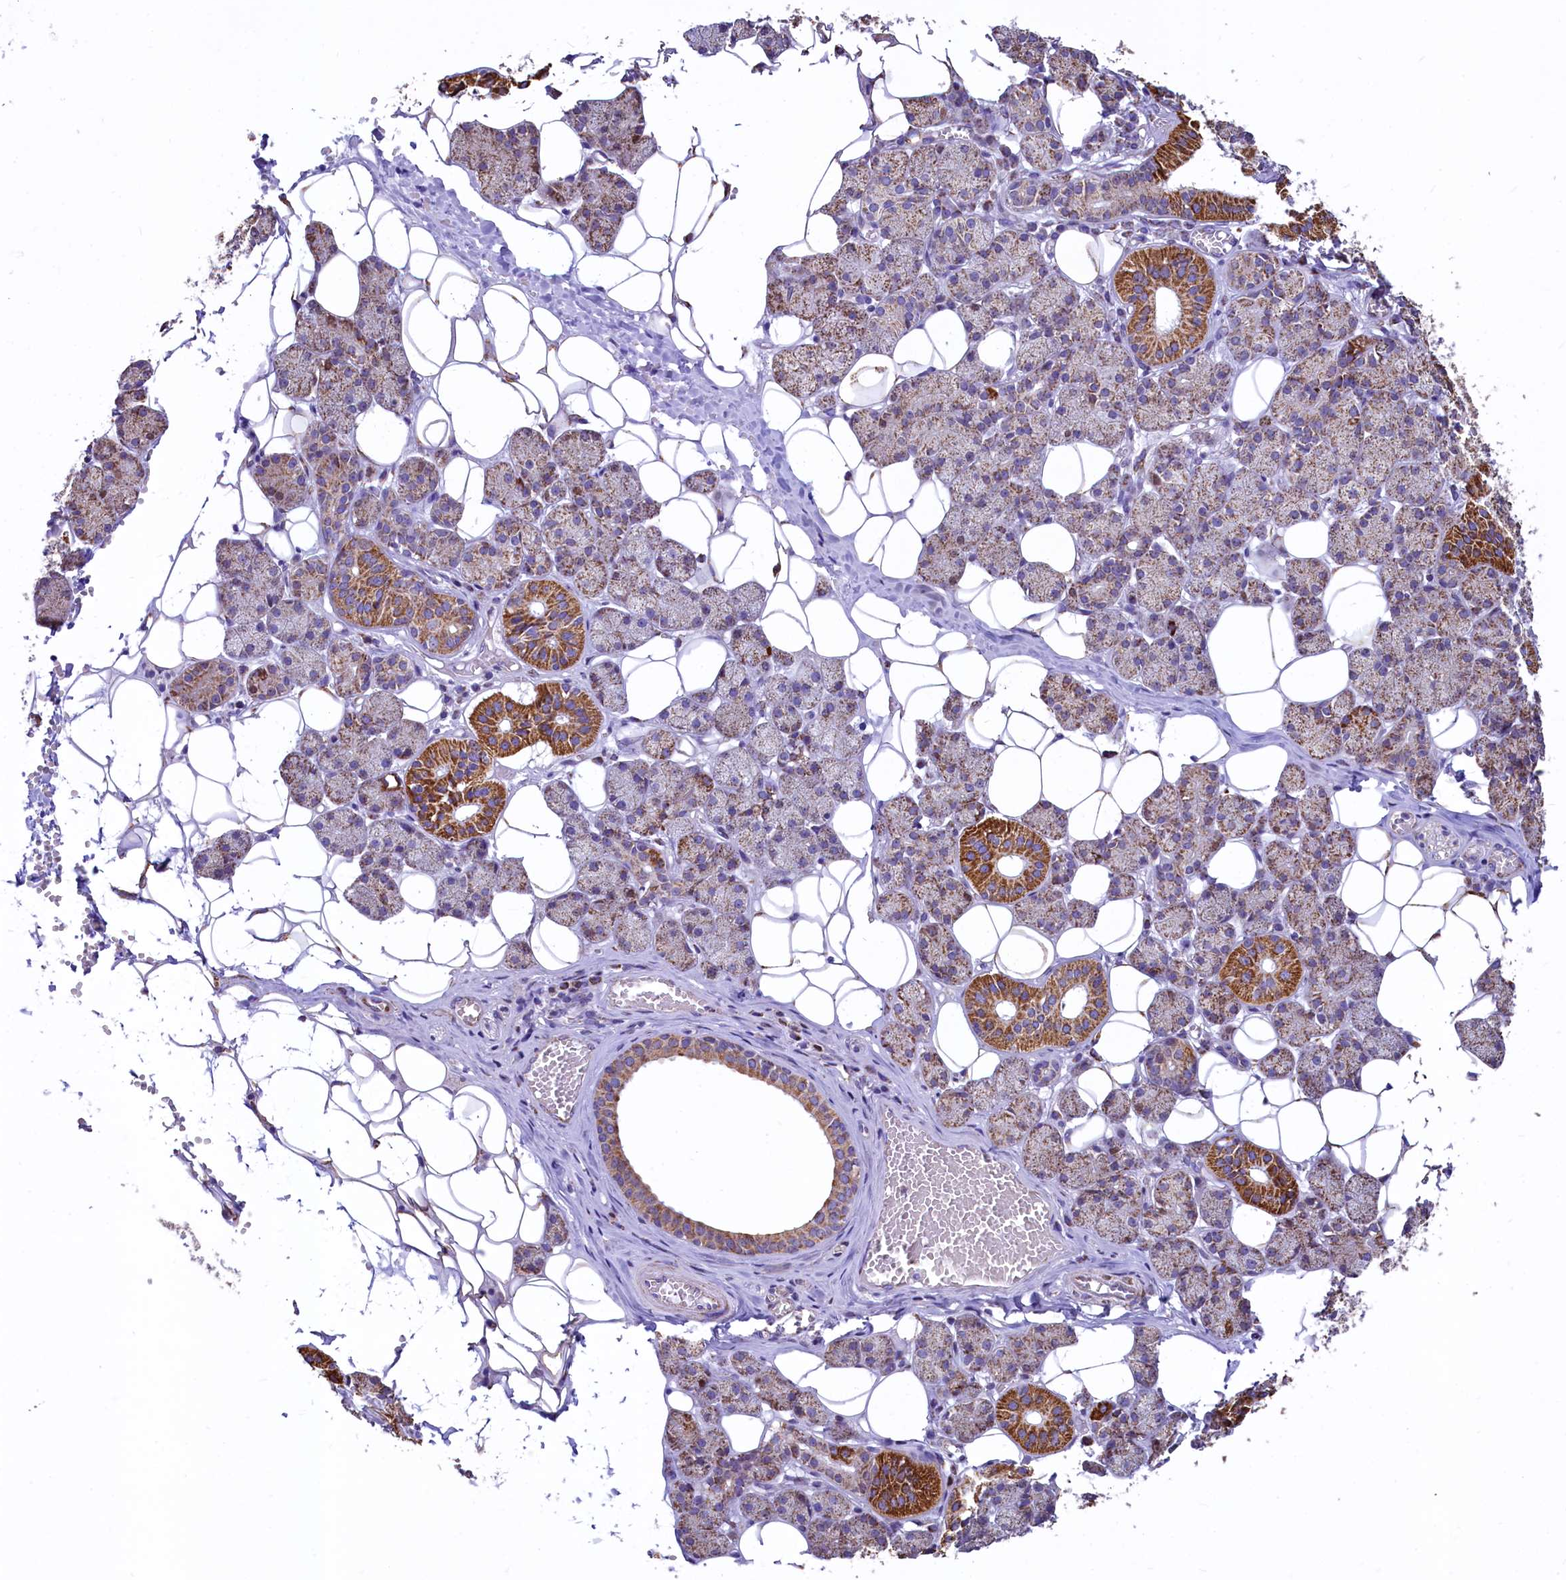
{"staining": {"intensity": "strong", "quantity": "<25%", "location": "cytoplasmic/membranous"}, "tissue": "salivary gland", "cell_type": "Glandular cells", "image_type": "normal", "snomed": [{"axis": "morphology", "description": "Normal tissue, NOS"}, {"axis": "topography", "description": "Salivary gland"}], "caption": "Human salivary gland stained for a protein (brown) displays strong cytoplasmic/membranous positive positivity in approximately <25% of glandular cells.", "gene": "VWCE", "patient": {"sex": "female", "age": 33}}